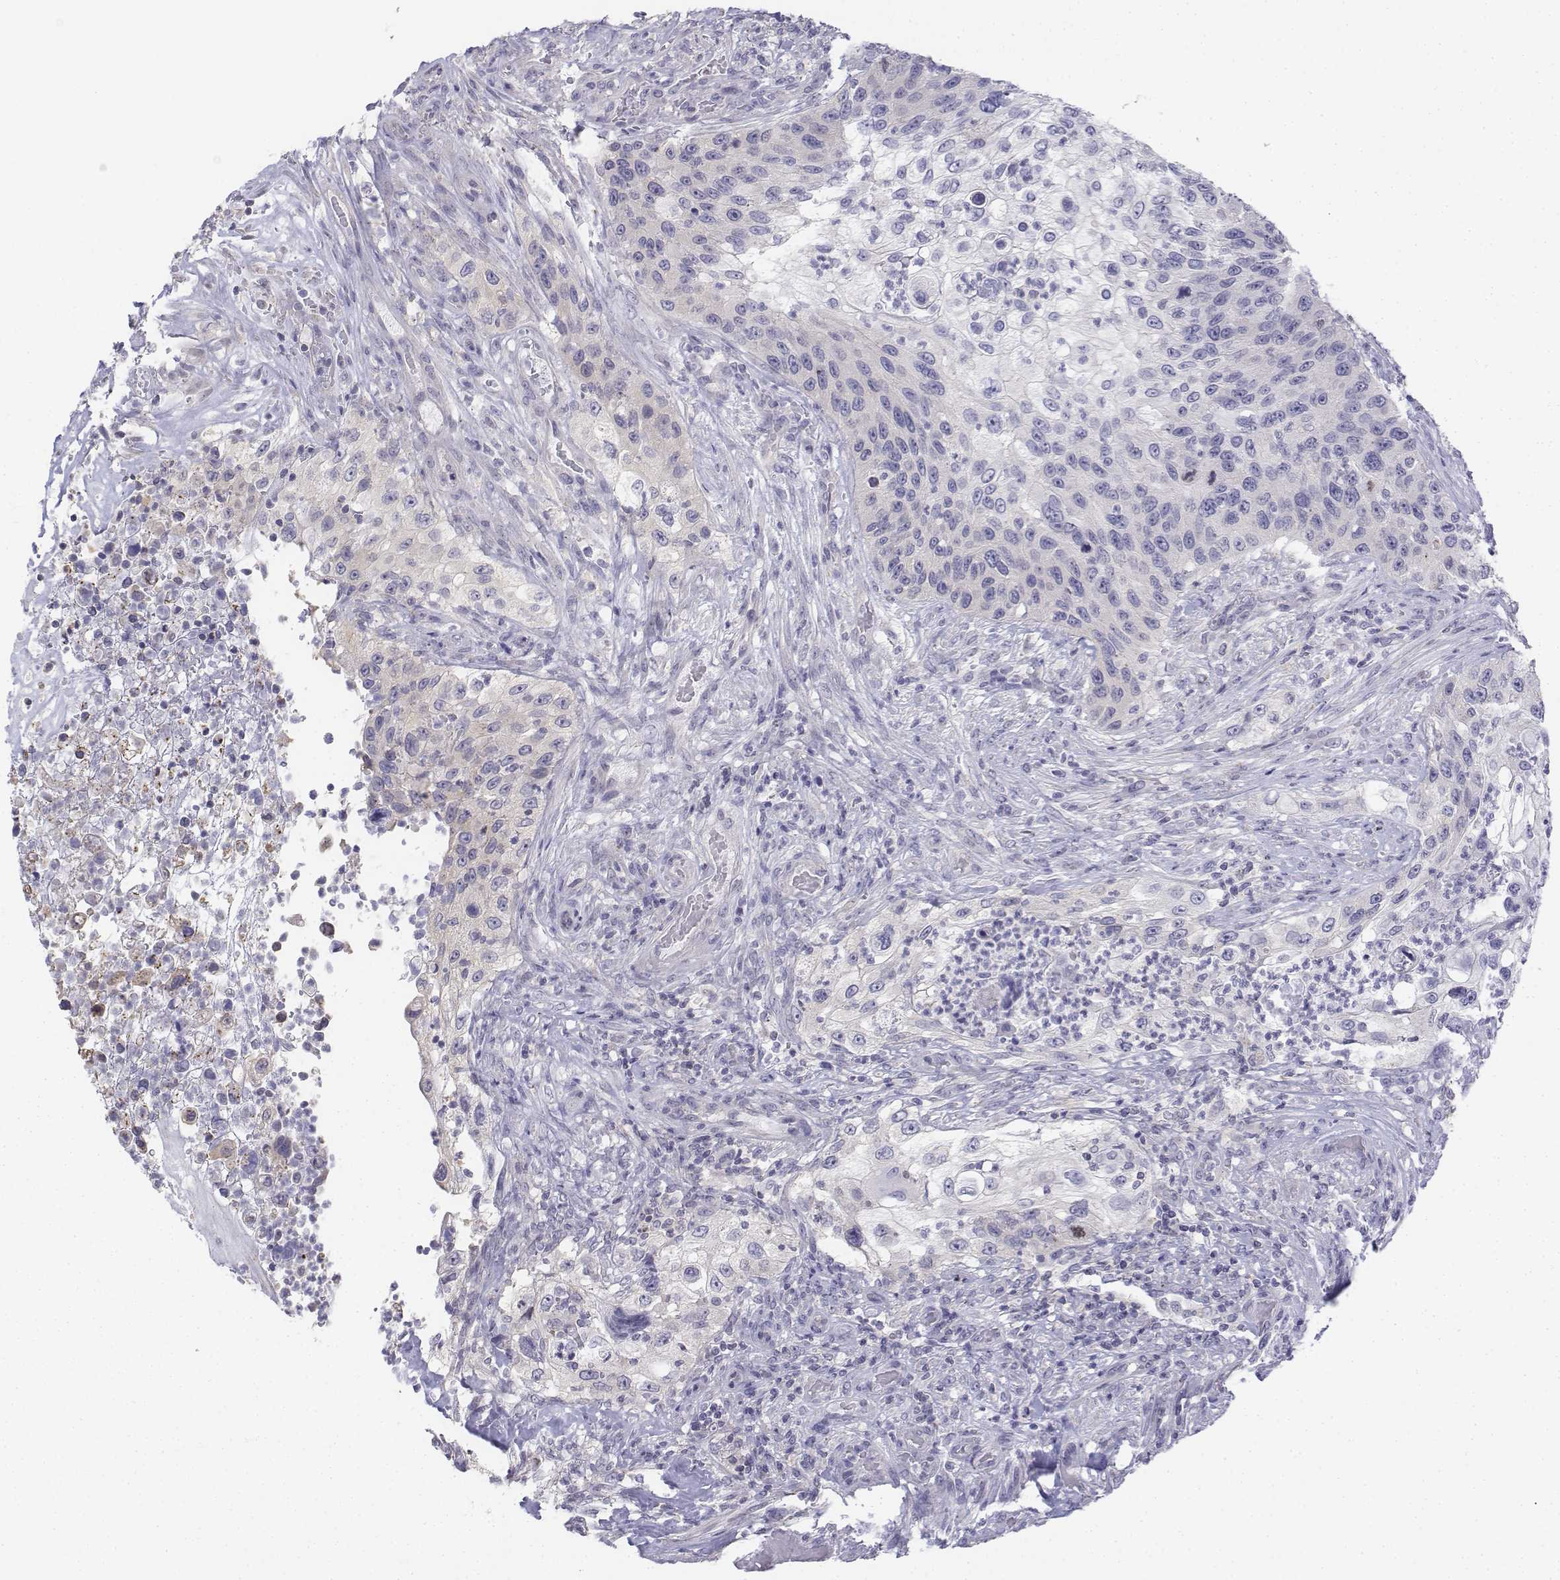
{"staining": {"intensity": "negative", "quantity": "none", "location": "none"}, "tissue": "urothelial cancer", "cell_type": "Tumor cells", "image_type": "cancer", "snomed": [{"axis": "morphology", "description": "Urothelial carcinoma, High grade"}, {"axis": "topography", "description": "Urinary bladder"}], "caption": "This photomicrograph is of high-grade urothelial carcinoma stained with IHC to label a protein in brown with the nuclei are counter-stained blue. There is no staining in tumor cells. Nuclei are stained in blue.", "gene": "LGSN", "patient": {"sex": "female", "age": 60}}